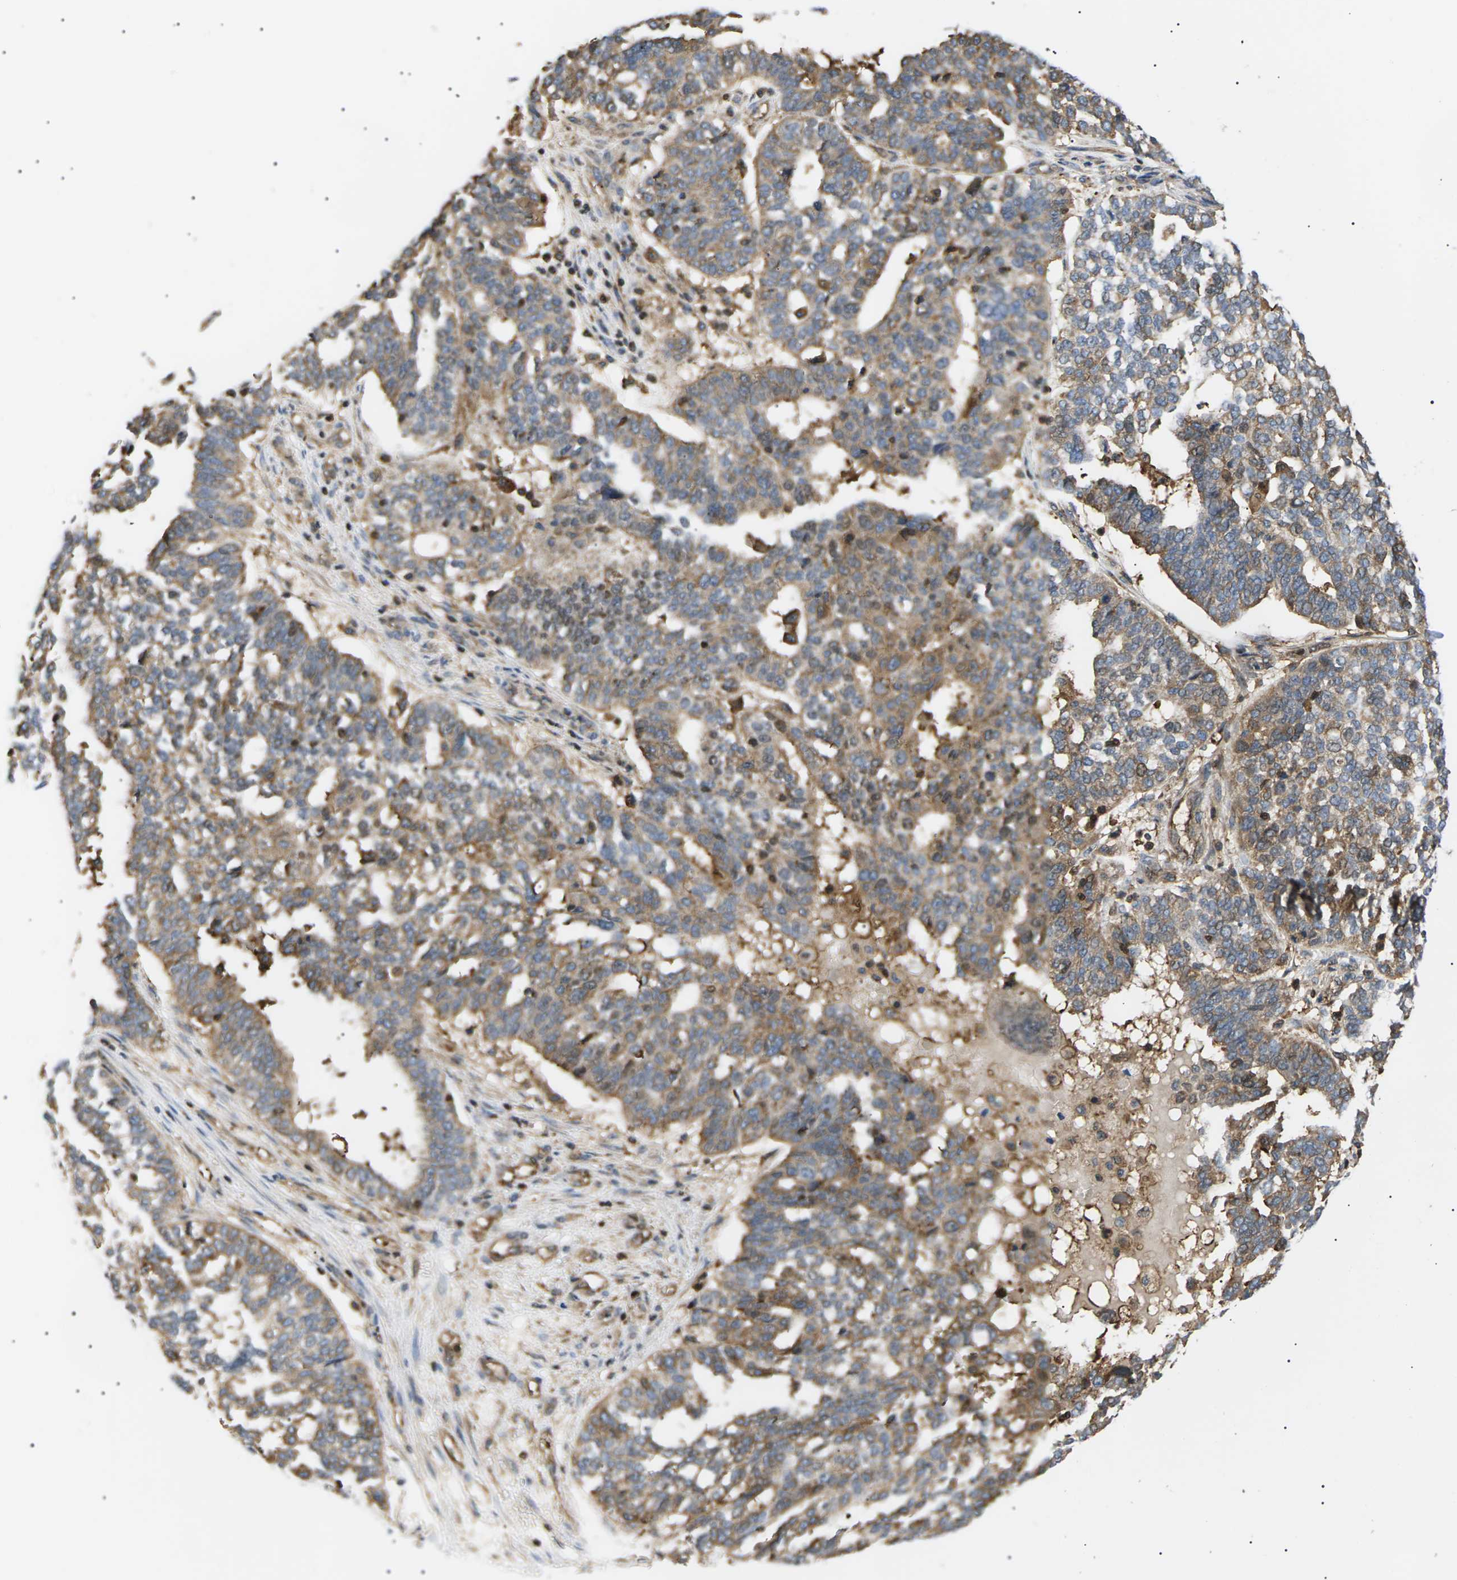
{"staining": {"intensity": "moderate", "quantity": ">75%", "location": "cytoplasmic/membranous"}, "tissue": "ovarian cancer", "cell_type": "Tumor cells", "image_type": "cancer", "snomed": [{"axis": "morphology", "description": "Cystadenocarcinoma, serous, NOS"}, {"axis": "topography", "description": "Ovary"}], "caption": "The micrograph exhibits immunohistochemical staining of ovarian cancer (serous cystadenocarcinoma). There is moderate cytoplasmic/membranous positivity is appreciated in approximately >75% of tumor cells.", "gene": "TMTC4", "patient": {"sex": "female", "age": 59}}